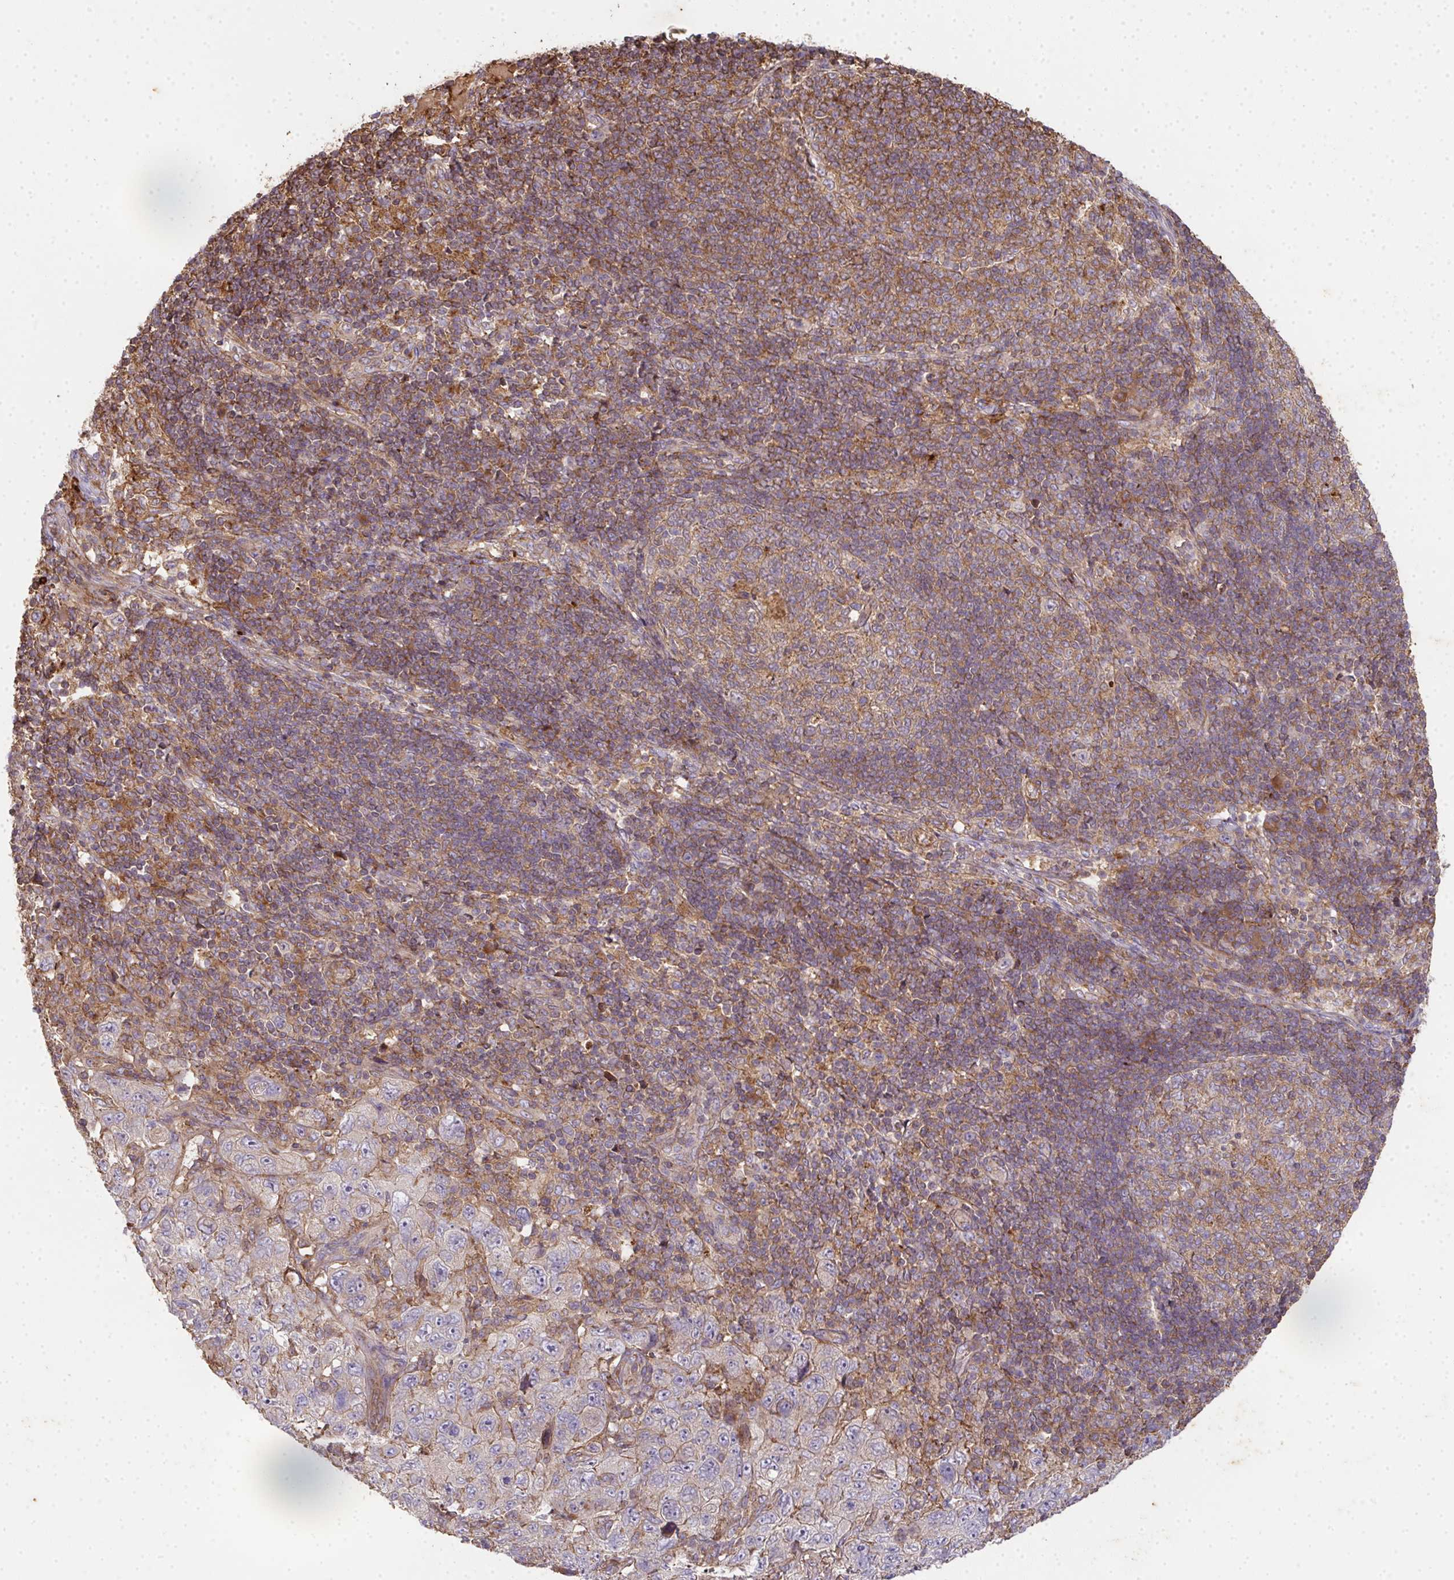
{"staining": {"intensity": "negative", "quantity": "none", "location": "none"}, "tissue": "pancreatic cancer", "cell_type": "Tumor cells", "image_type": "cancer", "snomed": [{"axis": "morphology", "description": "Adenocarcinoma, NOS"}, {"axis": "topography", "description": "Pancreas"}], "caption": "Immunohistochemistry of pancreatic cancer (adenocarcinoma) shows no positivity in tumor cells.", "gene": "TNMD", "patient": {"sex": "male", "age": 68}}